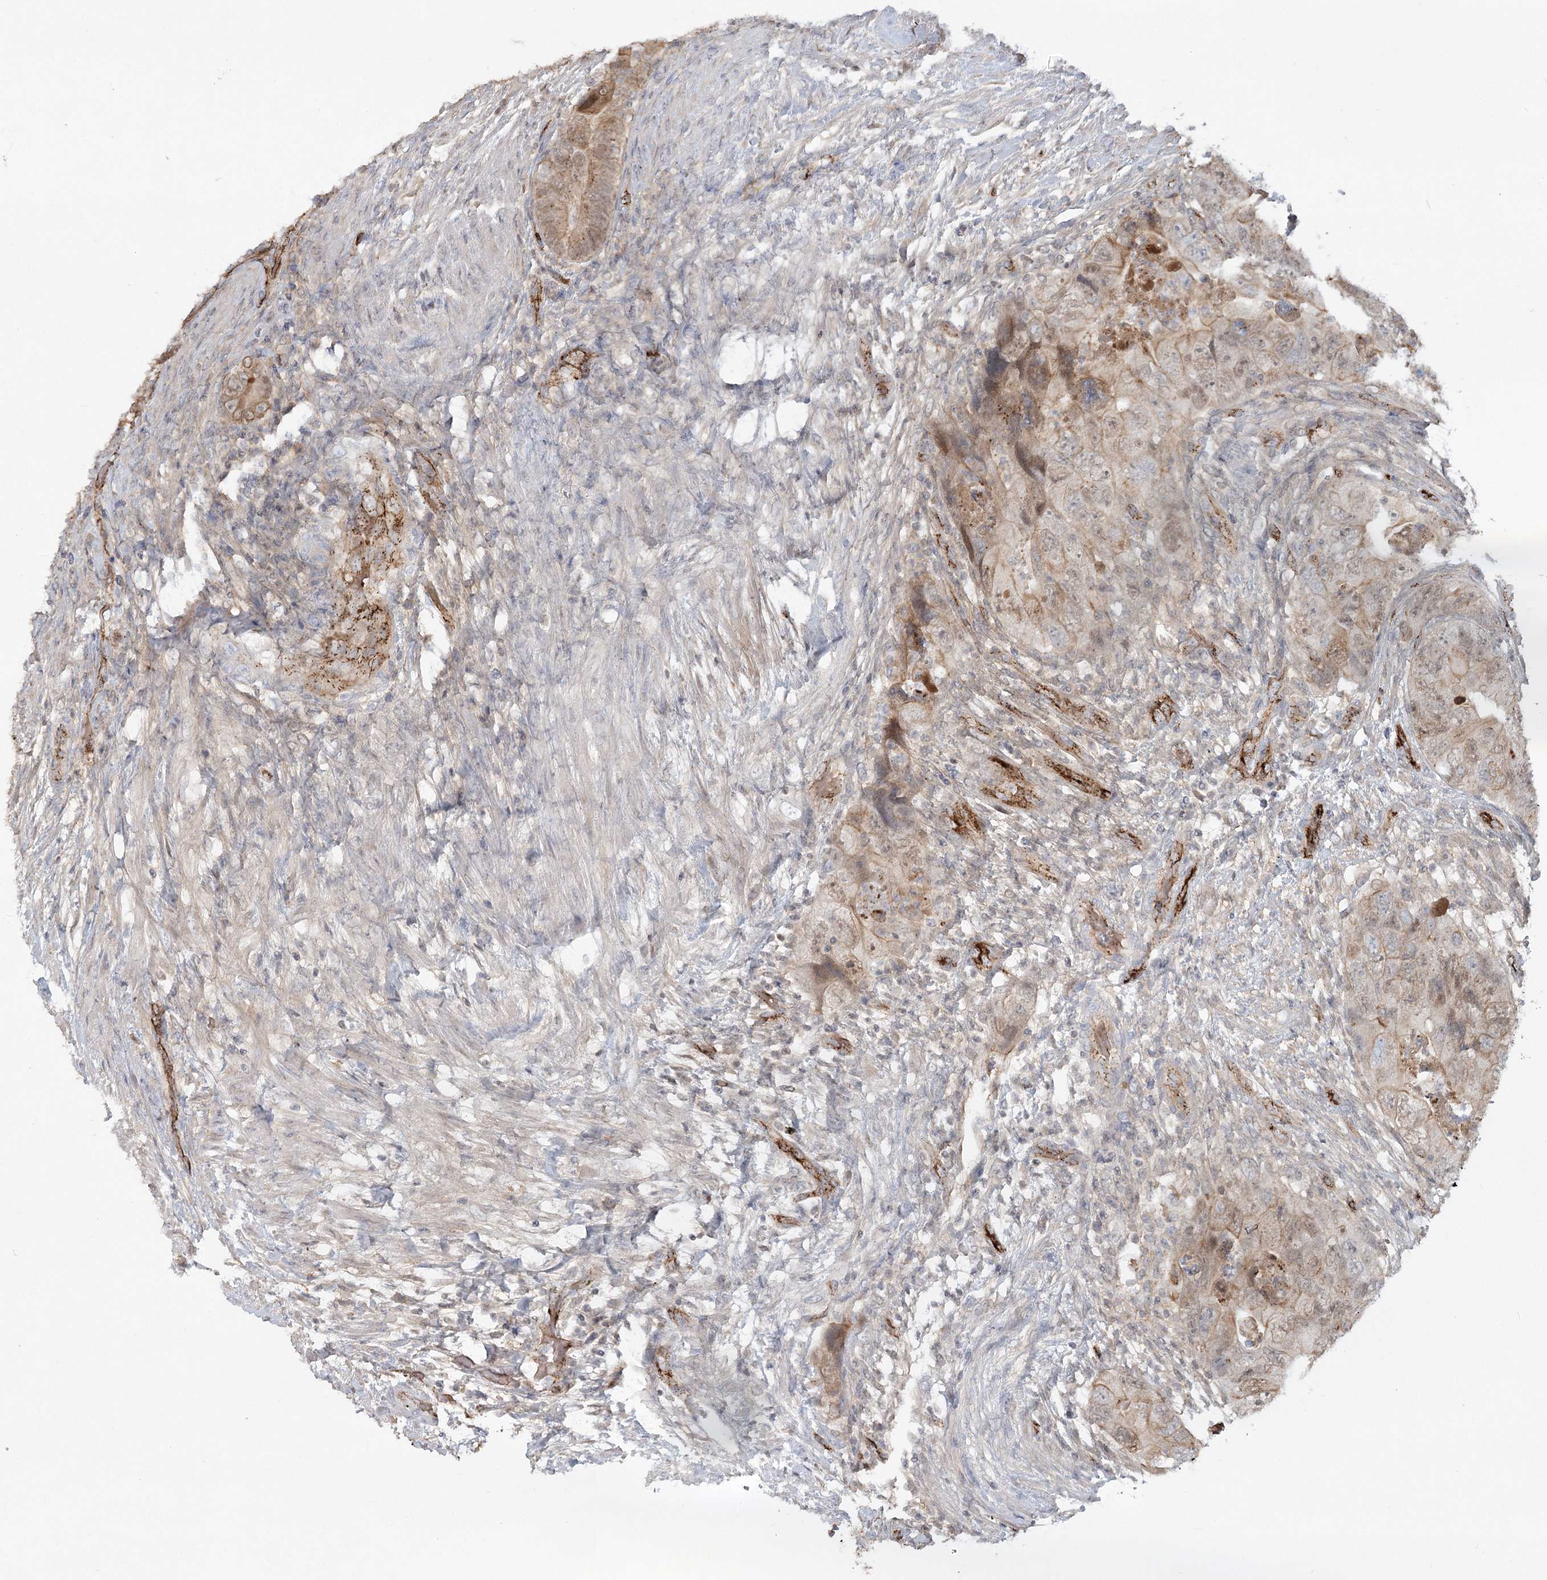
{"staining": {"intensity": "moderate", "quantity": "25%-75%", "location": "cytoplasmic/membranous"}, "tissue": "colorectal cancer", "cell_type": "Tumor cells", "image_type": "cancer", "snomed": [{"axis": "morphology", "description": "Adenocarcinoma, NOS"}, {"axis": "topography", "description": "Rectum"}], "caption": "Adenocarcinoma (colorectal) stained with DAB (3,3'-diaminobenzidine) immunohistochemistry (IHC) demonstrates medium levels of moderate cytoplasmic/membranous positivity in approximately 25%-75% of tumor cells. Using DAB (3,3'-diaminobenzidine) (brown) and hematoxylin (blue) stains, captured at high magnification using brightfield microscopy.", "gene": "KBTBD4", "patient": {"sex": "male", "age": 63}}